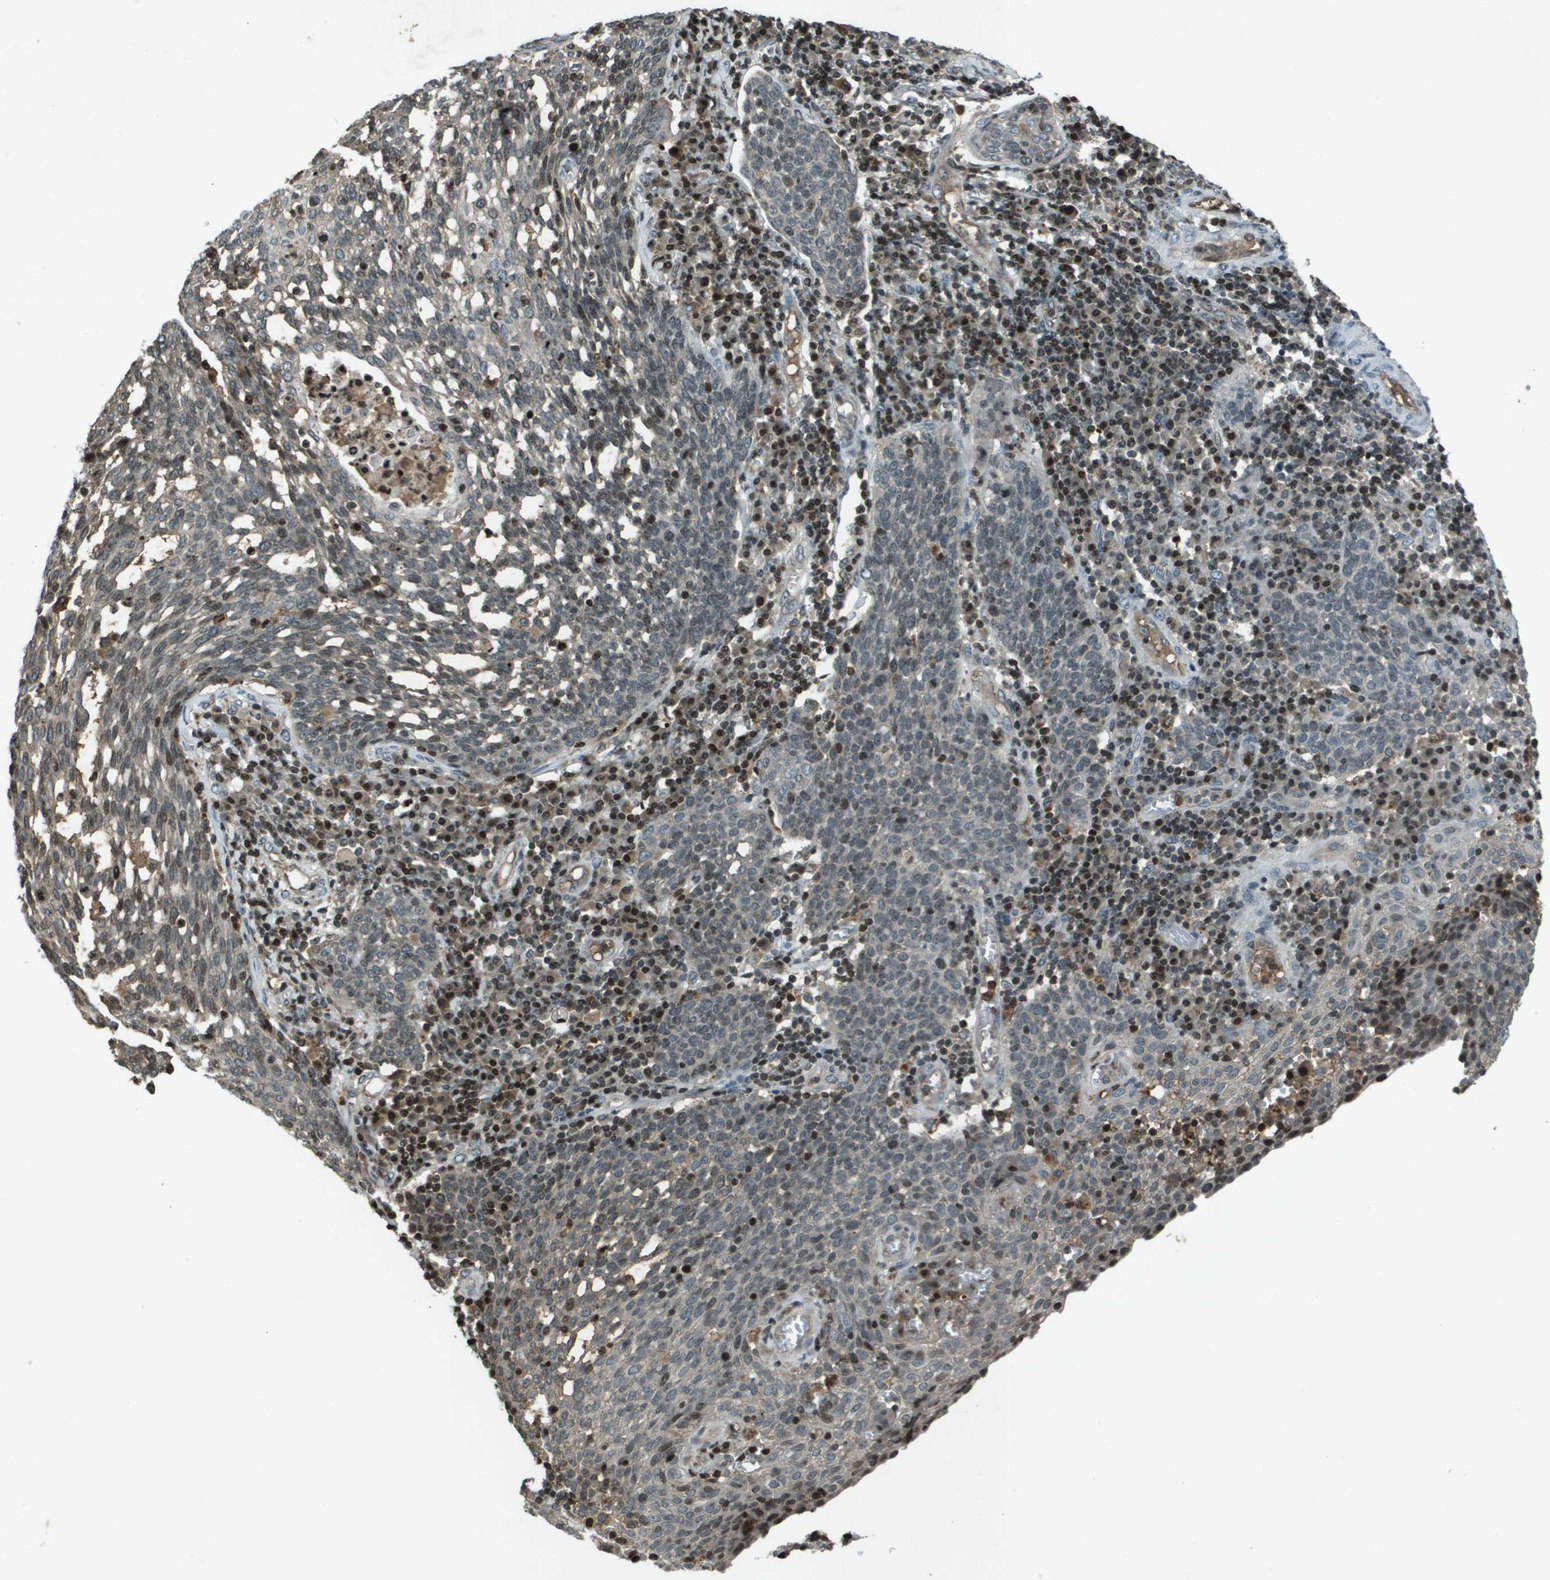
{"staining": {"intensity": "weak", "quantity": "<25%", "location": "cytoplasmic/membranous,nuclear"}, "tissue": "cervical cancer", "cell_type": "Tumor cells", "image_type": "cancer", "snomed": [{"axis": "morphology", "description": "Squamous cell carcinoma, NOS"}, {"axis": "topography", "description": "Cervix"}], "caption": "Immunohistochemical staining of squamous cell carcinoma (cervical) exhibits no significant expression in tumor cells. (DAB (3,3'-diaminobenzidine) immunohistochemistry, high magnification).", "gene": "CXCL12", "patient": {"sex": "female", "age": 34}}